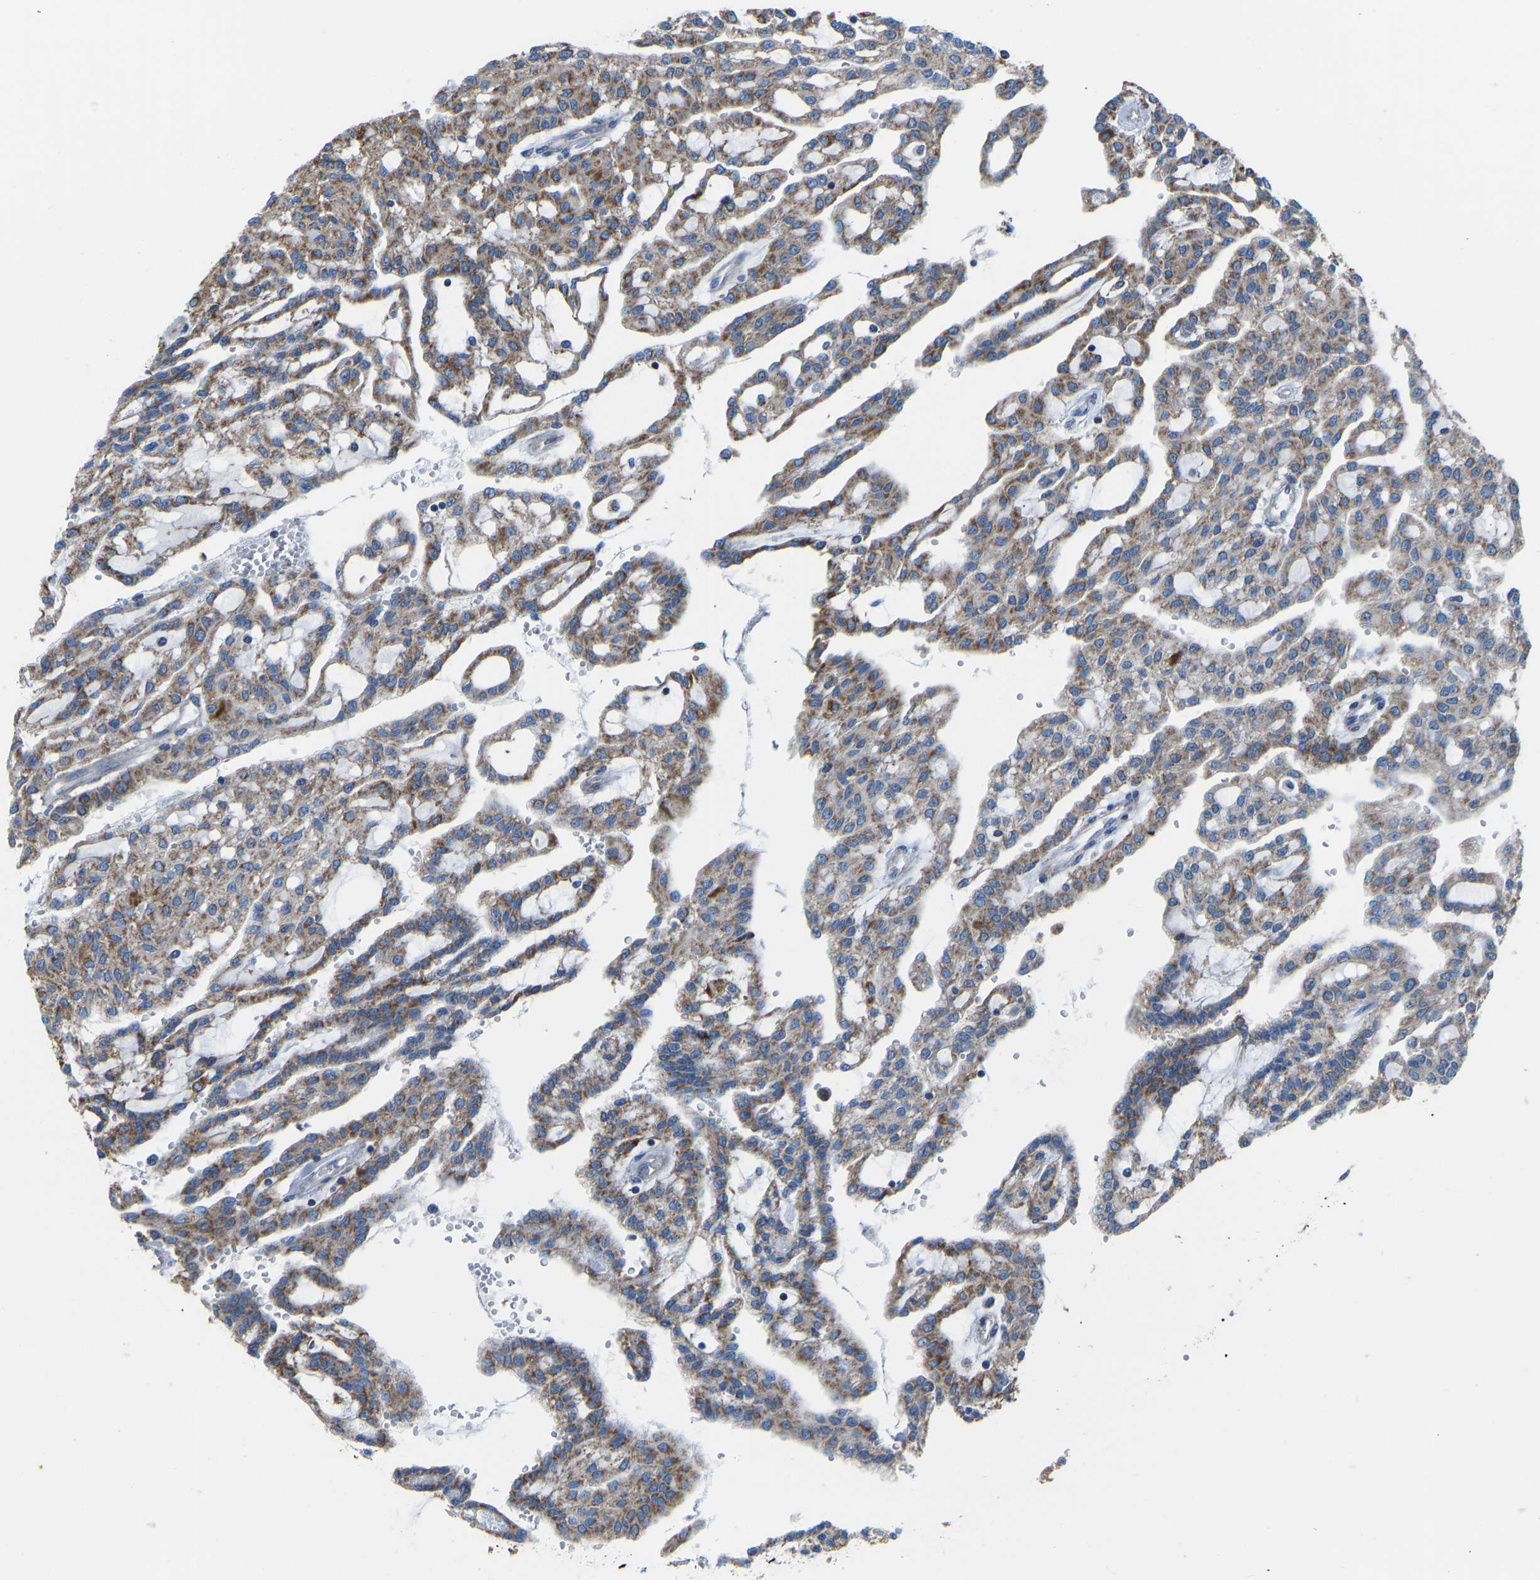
{"staining": {"intensity": "moderate", "quantity": ">75%", "location": "cytoplasmic/membranous"}, "tissue": "renal cancer", "cell_type": "Tumor cells", "image_type": "cancer", "snomed": [{"axis": "morphology", "description": "Adenocarcinoma, NOS"}, {"axis": "topography", "description": "Kidney"}], "caption": "Approximately >75% of tumor cells in human renal cancer reveal moderate cytoplasmic/membranous protein expression as visualized by brown immunohistochemical staining.", "gene": "SMIM20", "patient": {"sex": "male", "age": 63}}